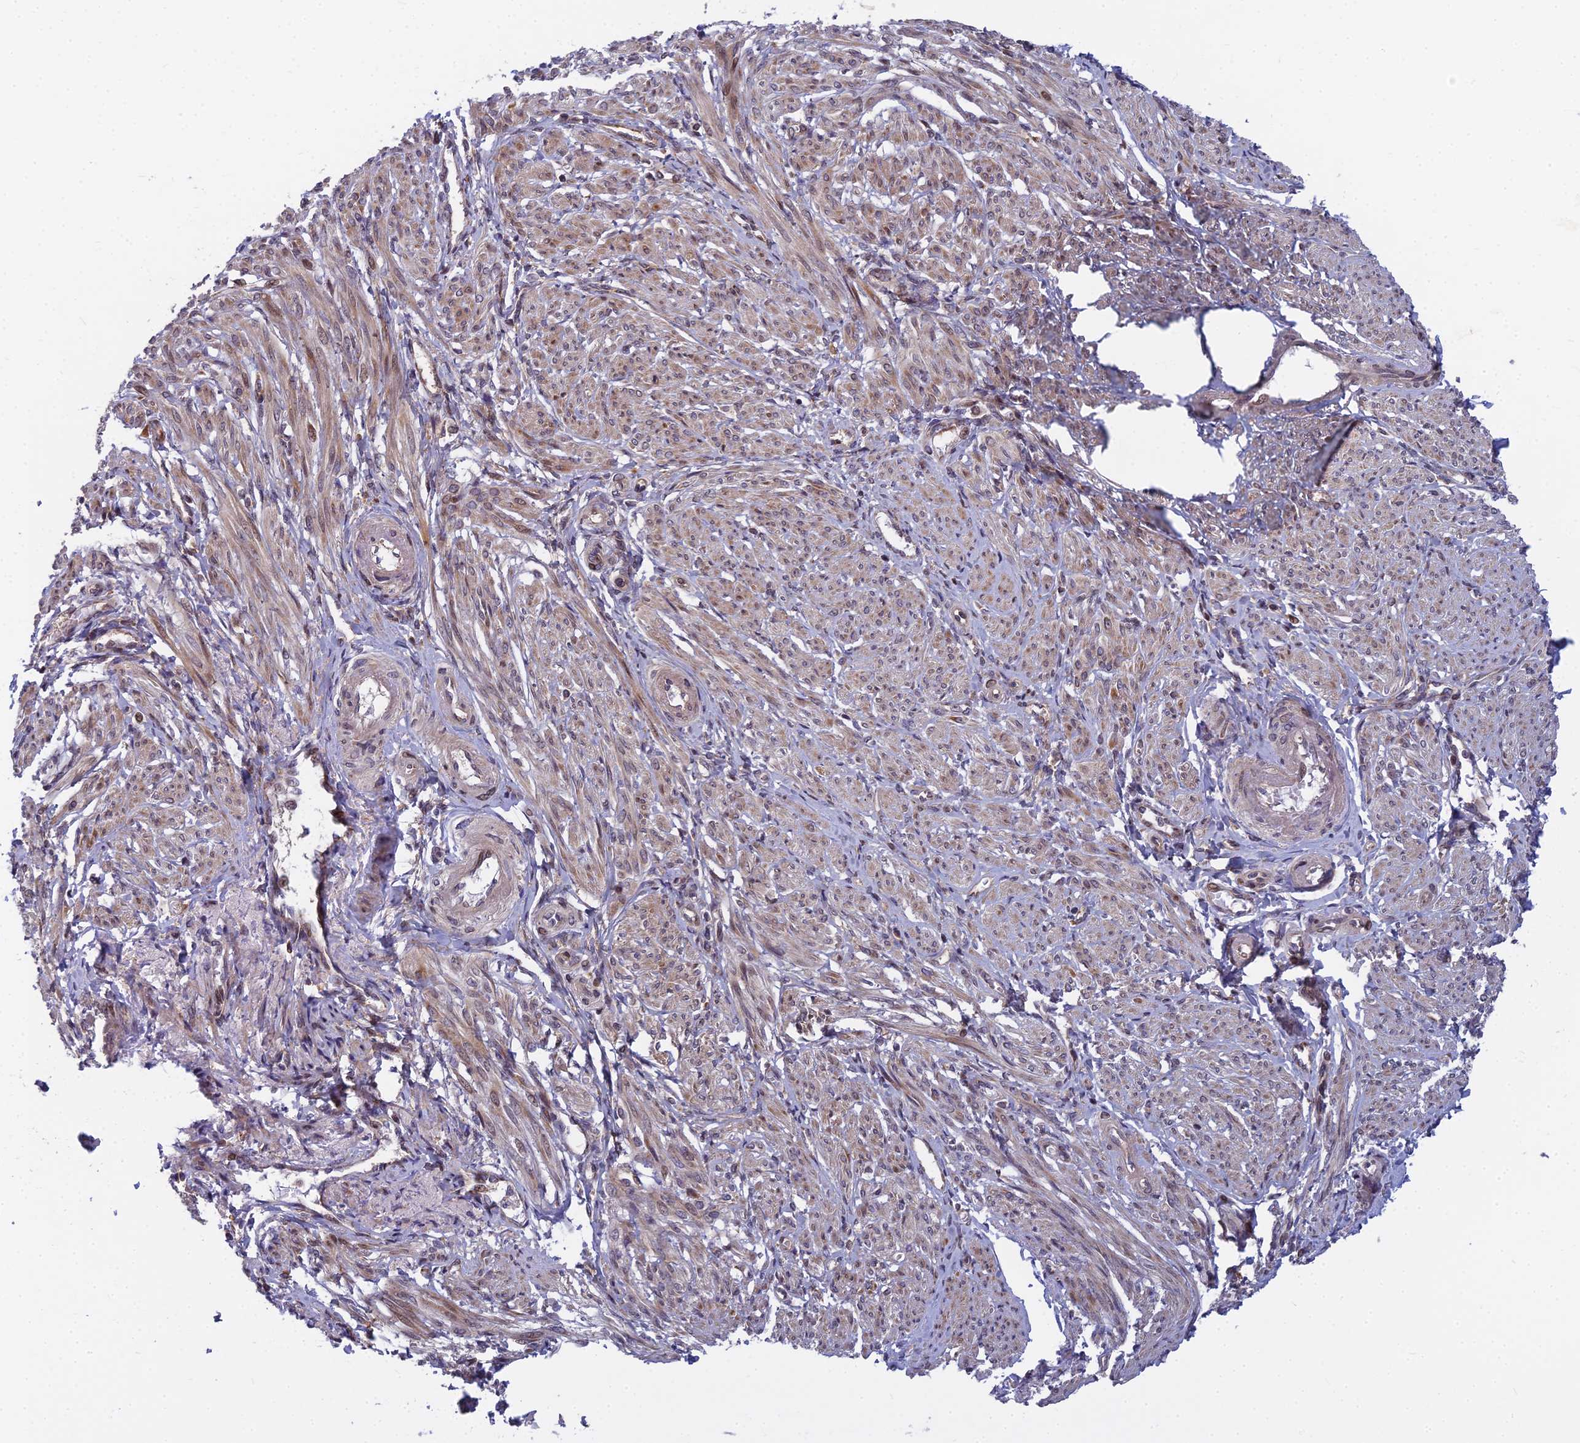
{"staining": {"intensity": "moderate", "quantity": "25%-75%", "location": "cytoplasmic/membranous,nuclear"}, "tissue": "smooth muscle", "cell_type": "Smooth muscle cells", "image_type": "normal", "snomed": [{"axis": "morphology", "description": "Normal tissue, NOS"}, {"axis": "topography", "description": "Smooth muscle"}], "caption": "The immunohistochemical stain shows moderate cytoplasmic/membranous,nuclear expression in smooth muscle cells of benign smooth muscle. (DAB = brown stain, brightfield microscopy at high magnification).", "gene": "COMMD2", "patient": {"sex": "female", "age": 39}}